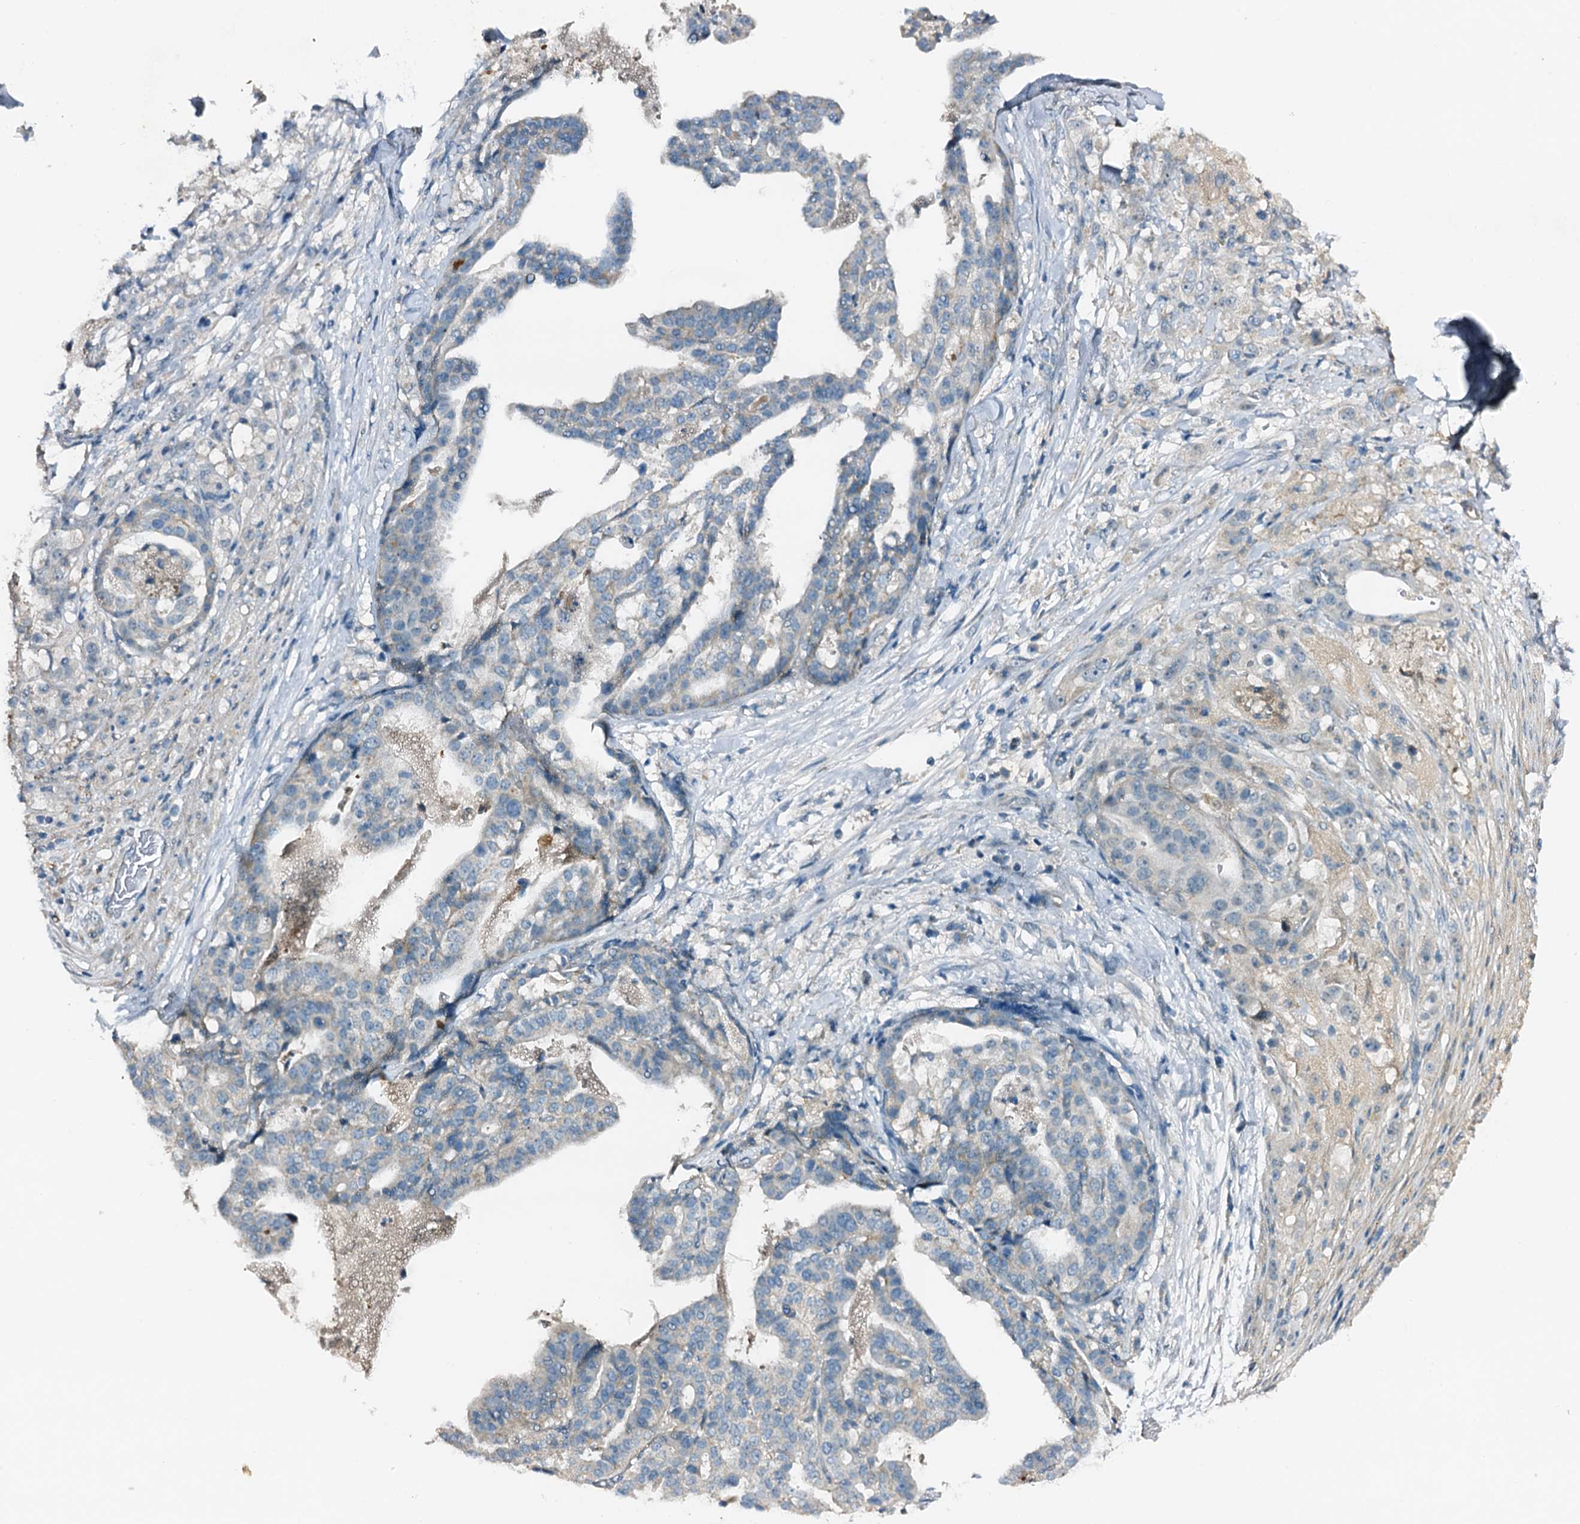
{"staining": {"intensity": "negative", "quantity": "none", "location": "none"}, "tissue": "stomach cancer", "cell_type": "Tumor cells", "image_type": "cancer", "snomed": [{"axis": "morphology", "description": "Adenocarcinoma, NOS"}, {"axis": "topography", "description": "Stomach"}], "caption": "Protein analysis of adenocarcinoma (stomach) demonstrates no significant expression in tumor cells. The staining is performed using DAB (3,3'-diaminobenzidine) brown chromogen with nuclei counter-stained in using hematoxylin.", "gene": "ZNF606", "patient": {"sex": "male", "age": 48}}